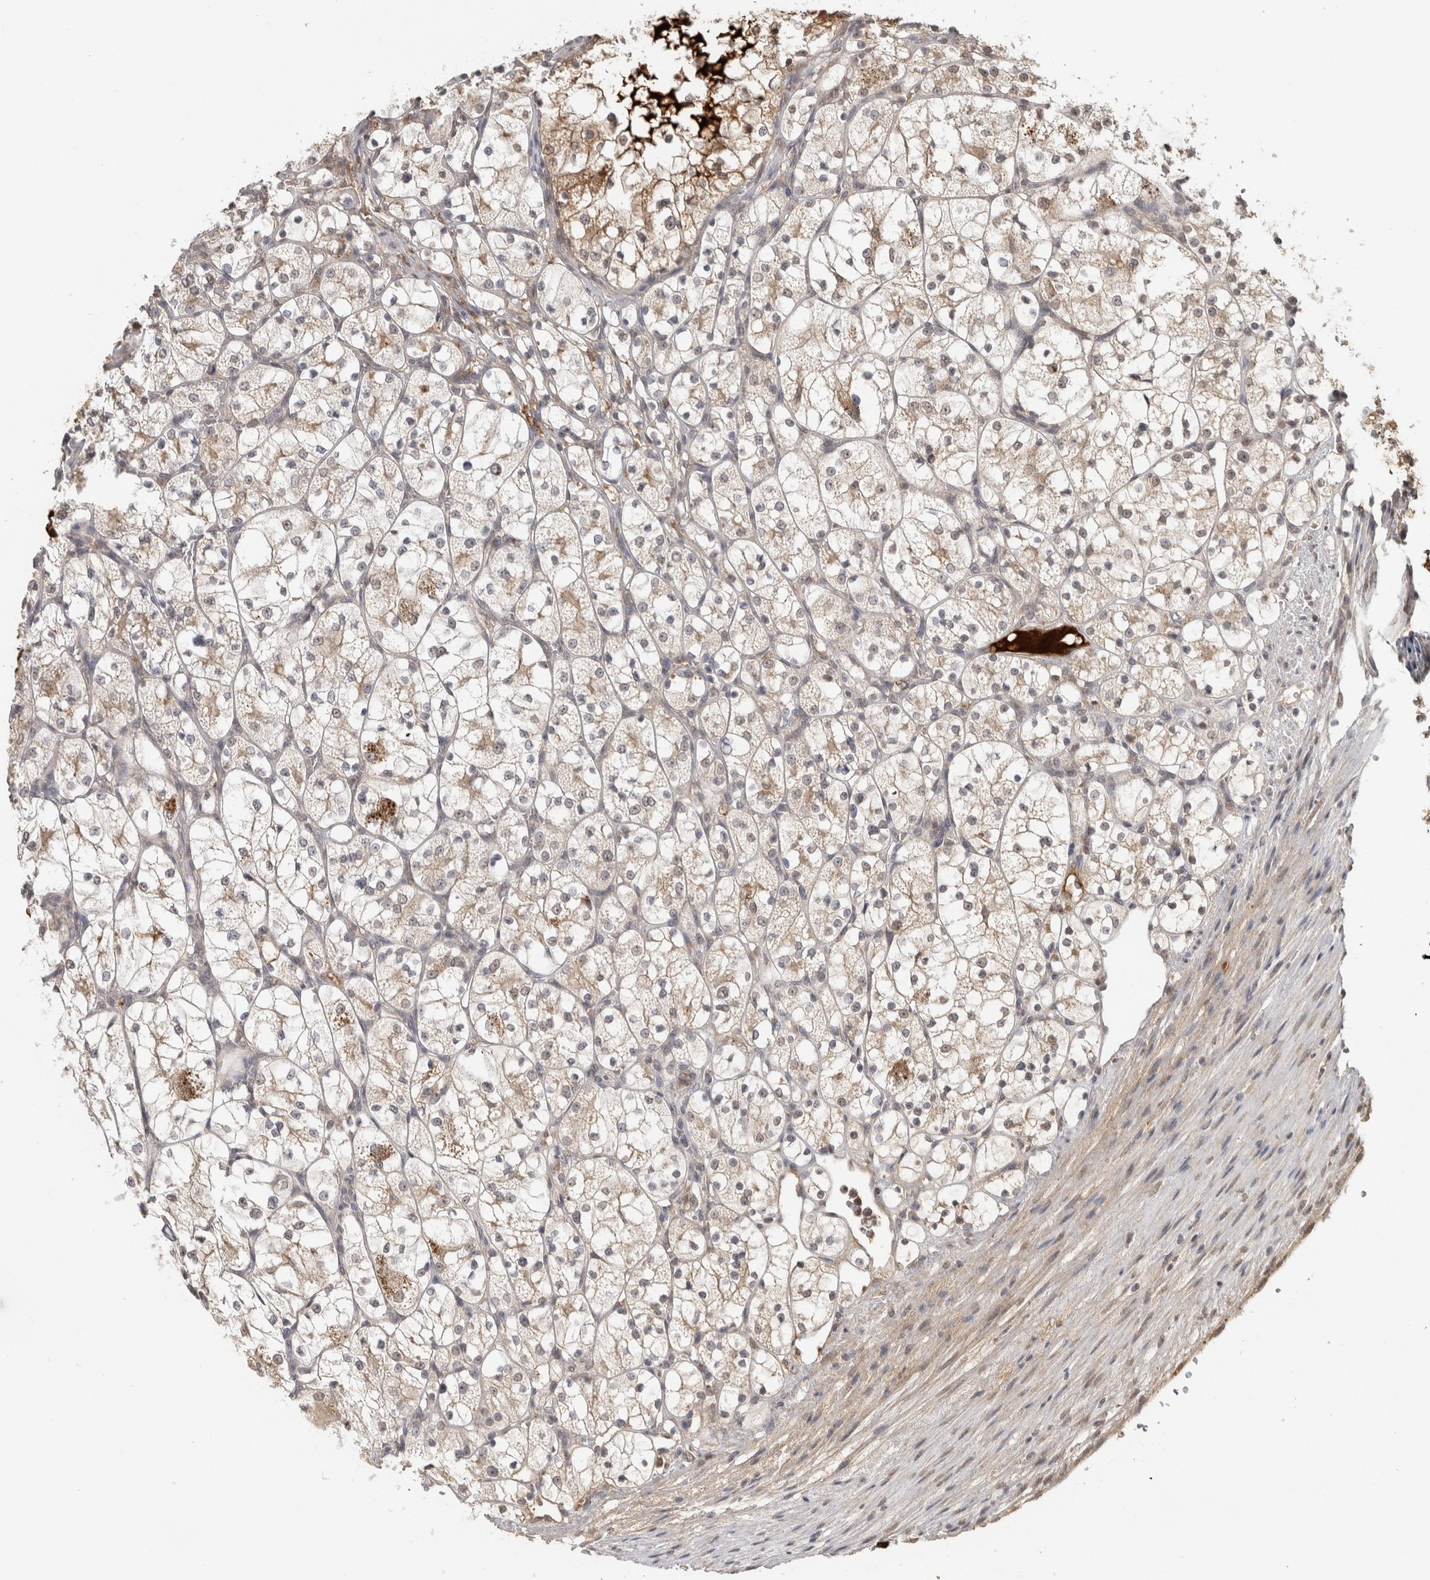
{"staining": {"intensity": "weak", "quantity": "25%-75%", "location": "cytoplasmic/membranous"}, "tissue": "renal cancer", "cell_type": "Tumor cells", "image_type": "cancer", "snomed": [{"axis": "morphology", "description": "Adenocarcinoma, NOS"}, {"axis": "topography", "description": "Kidney"}], "caption": "Adenocarcinoma (renal) was stained to show a protein in brown. There is low levels of weak cytoplasmic/membranous staining in about 25%-75% of tumor cells. (Brightfield microscopy of DAB IHC at high magnification).", "gene": "FAM3A", "patient": {"sex": "female", "age": 69}}